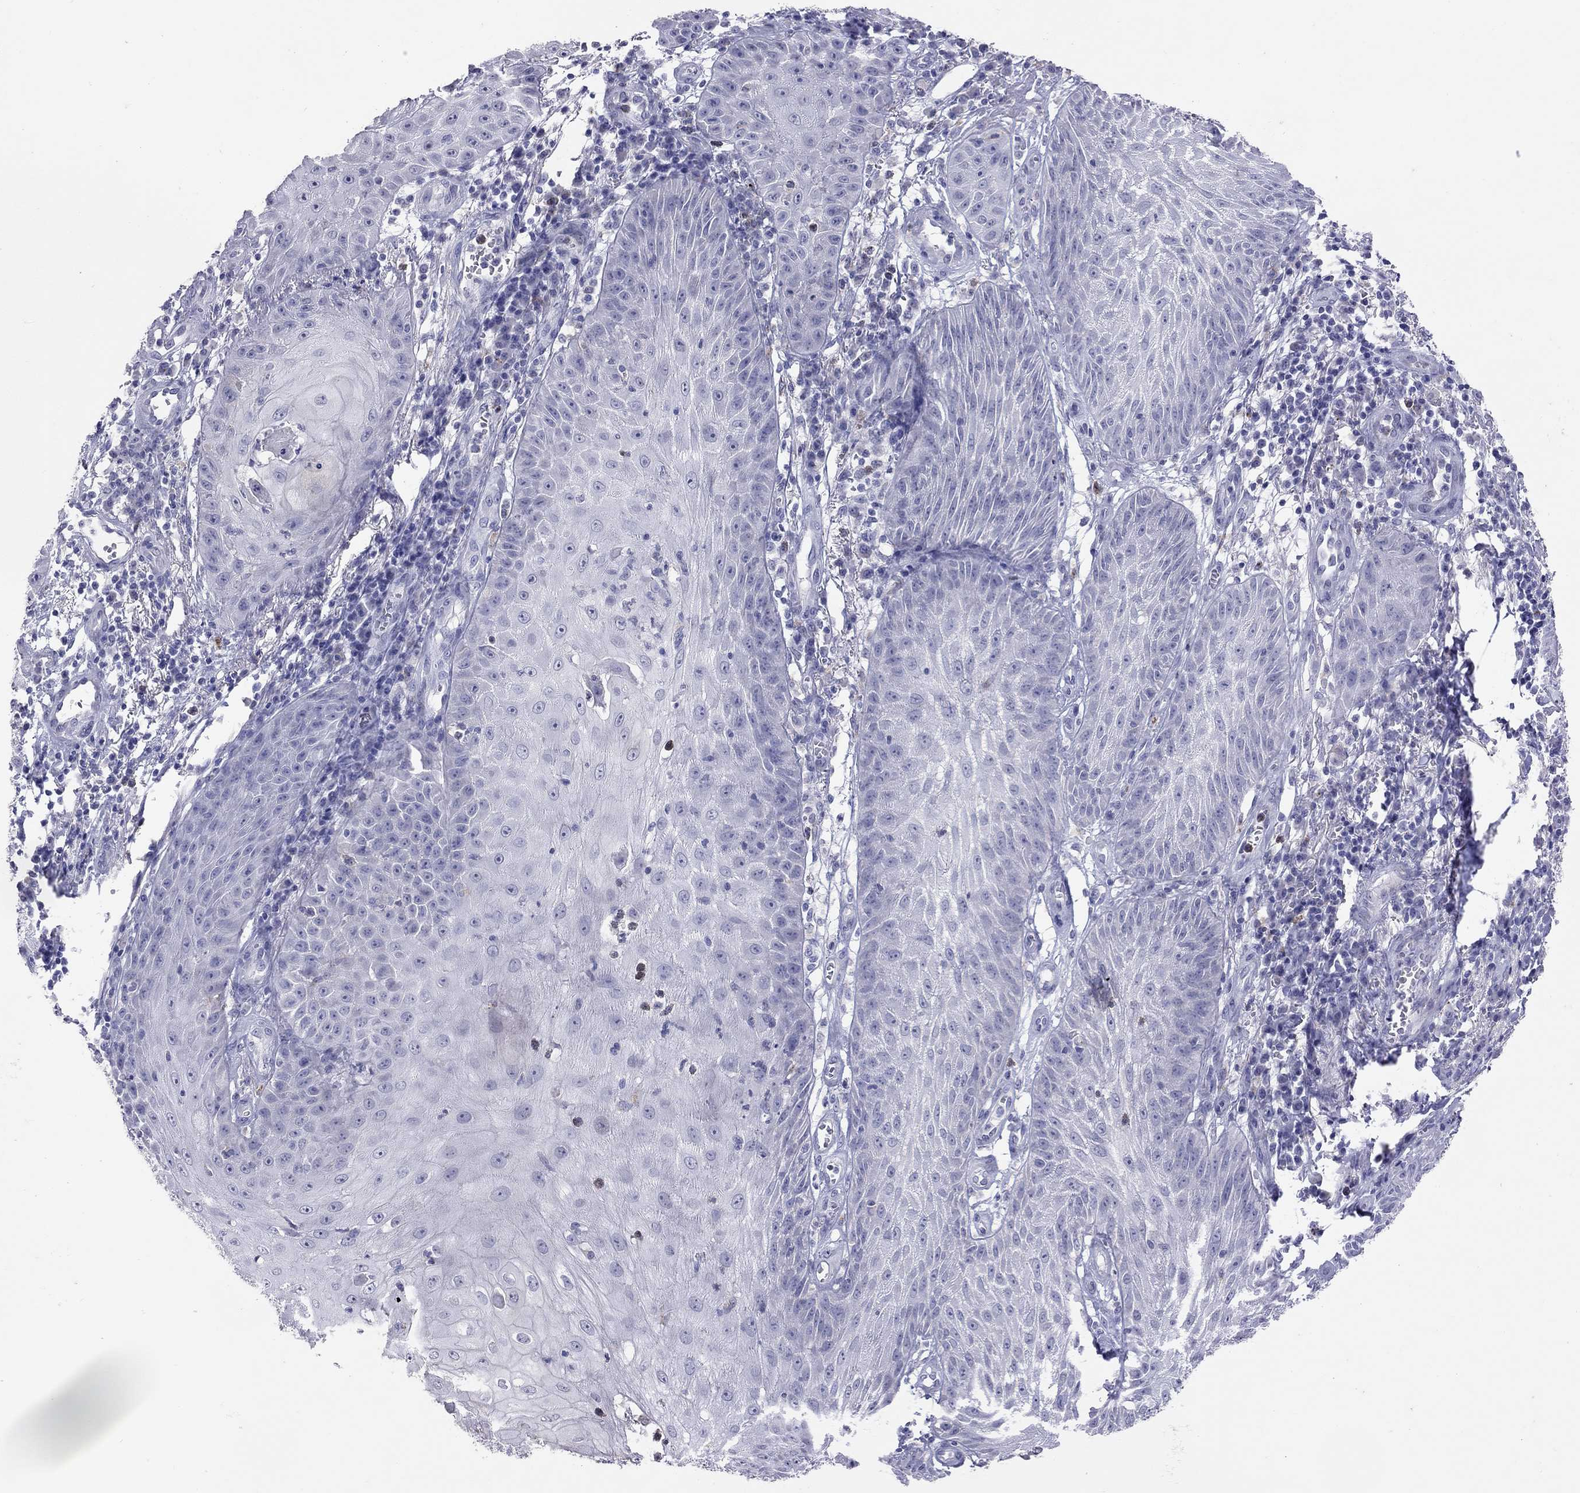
{"staining": {"intensity": "negative", "quantity": "none", "location": "none"}, "tissue": "skin cancer", "cell_type": "Tumor cells", "image_type": "cancer", "snomed": [{"axis": "morphology", "description": "Squamous cell carcinoma, NOS"}, {"axis": "topography", "description": "Skin"}], "caption": "Tumor cells show no significant protein positivity in skin cancer (squamous cell carcinoma). The staining was performed using DAB (3,3'-diaminobenzidine) to visualize the protein expression in brown, while the nuclei were stained in blue with hematoxylin (Magnification: 20x).", "gene": "SLAMF1", "patient": {"sex": "male", "age": 70}}